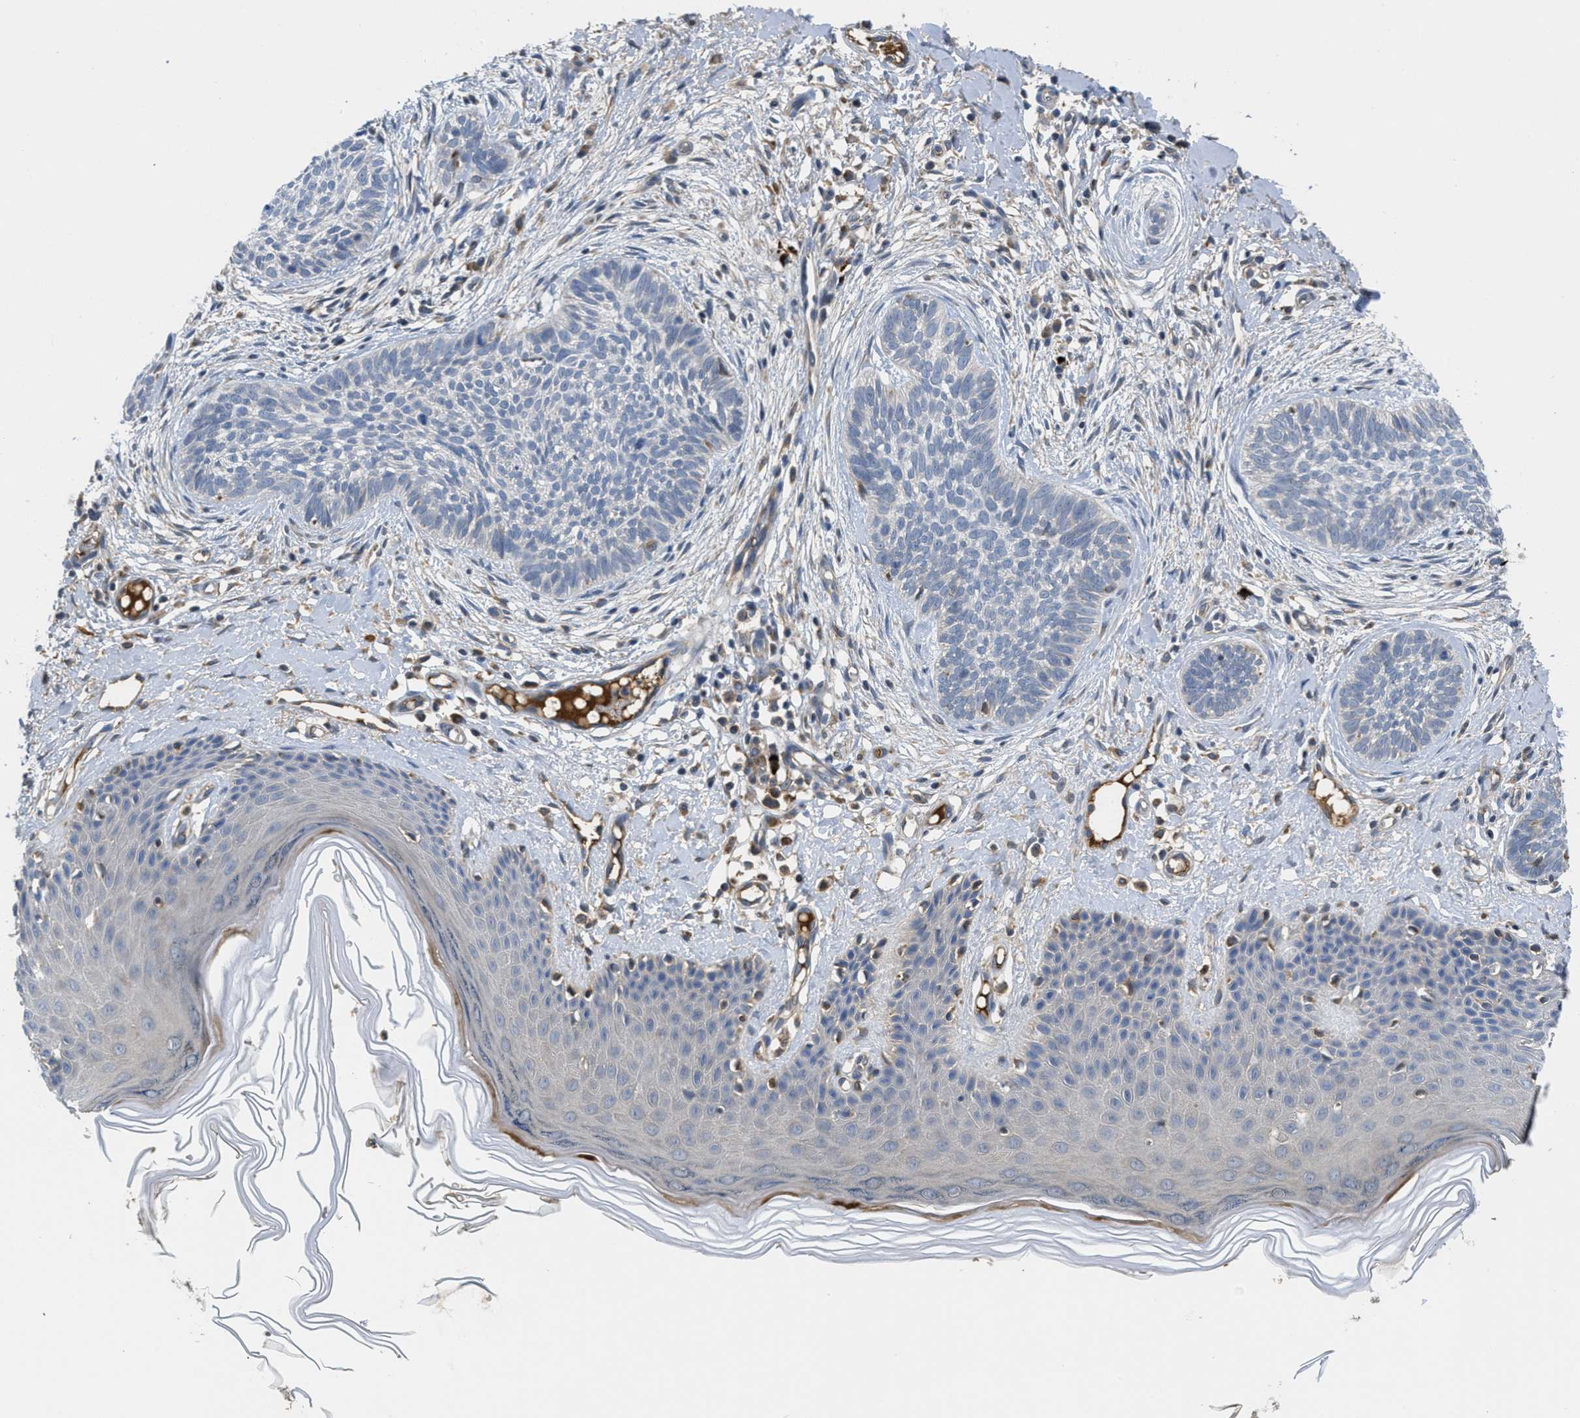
{"staining": {"intensity": "negative", "quantity": "none", "location": "none"}, "tissue": "skin cancer", "cell_type": "Tumor cells", "image_type": "cancer", "snomed": [{"axis": "morphology", "description": "Basal cell carcinoma"}, {"axis": "topography", "description": "Skin"}], "caption": "Protein analysis of skin cancer (basal cell carcinoma) displays no significant expression in tumor cells. (DAB immunohistochemistry, high magnification).", "gene": "GALK1", "patient": {"sex": "female", "age": 59}}